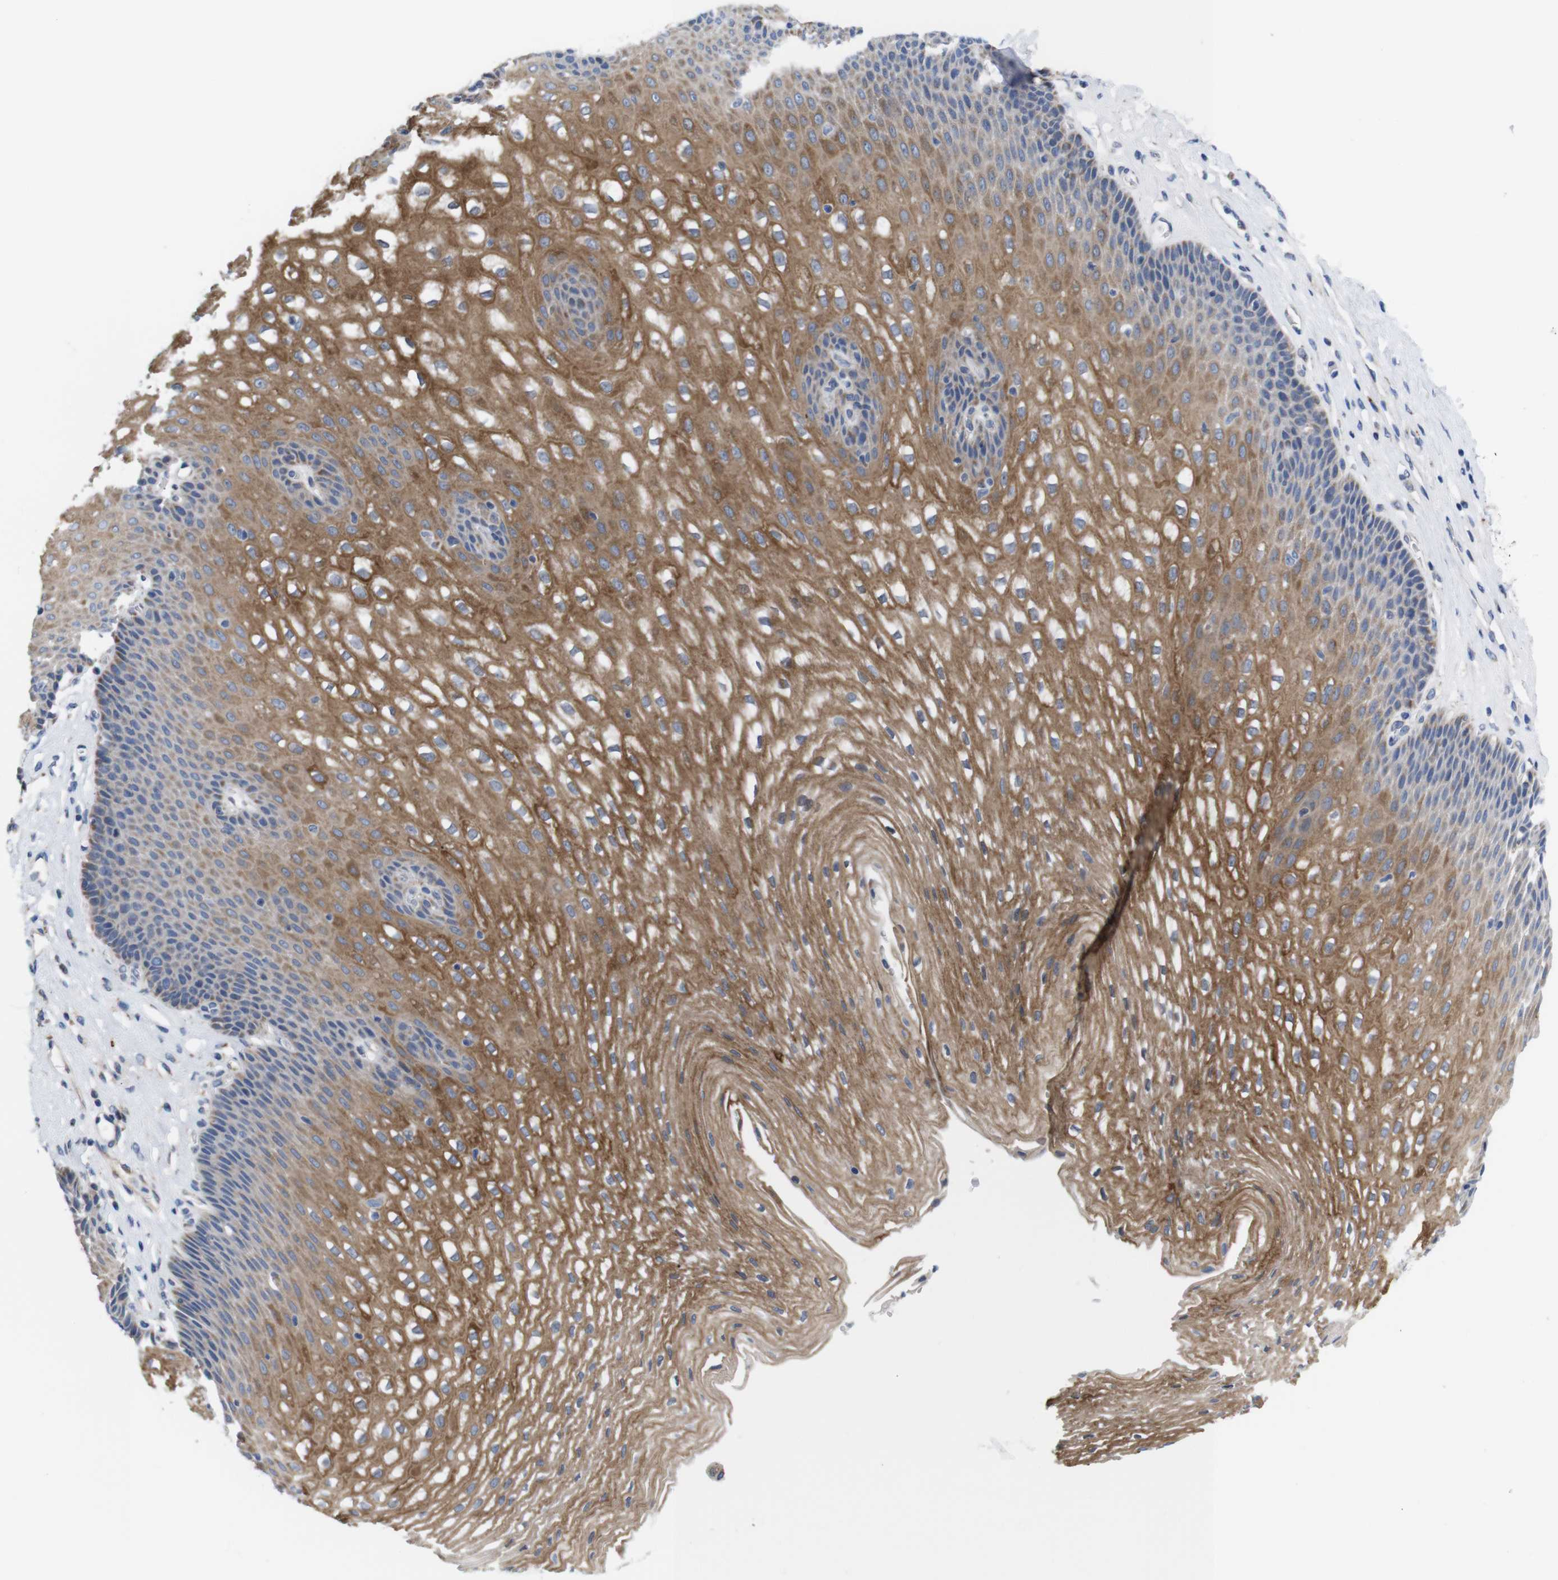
{"staining": {"intensity": "moderate", "quantity": "25%-75%", "location": "cytoplasmic/membranous"}, "tissue": "esophagus", "cell_type": "Squamous epithelial cells", "image_type": "normal", "snomed": [{"axis": "morphology", "description": "Normal tissue, NOS"}, {"axis": "topography", "description": "Esophagus"}], "caption": "Immunohistochemistry (IHC) of normal esophagus shows medium levels of moderate cytoplasmic/membranous staining in approximately 25%-75% of squamous epithelial cells. Ihc stains the protein of interest in brown and the nuclei are stained blue.", "gene": "LRRC55", "patient": {"sex": "male", "age": 48}}